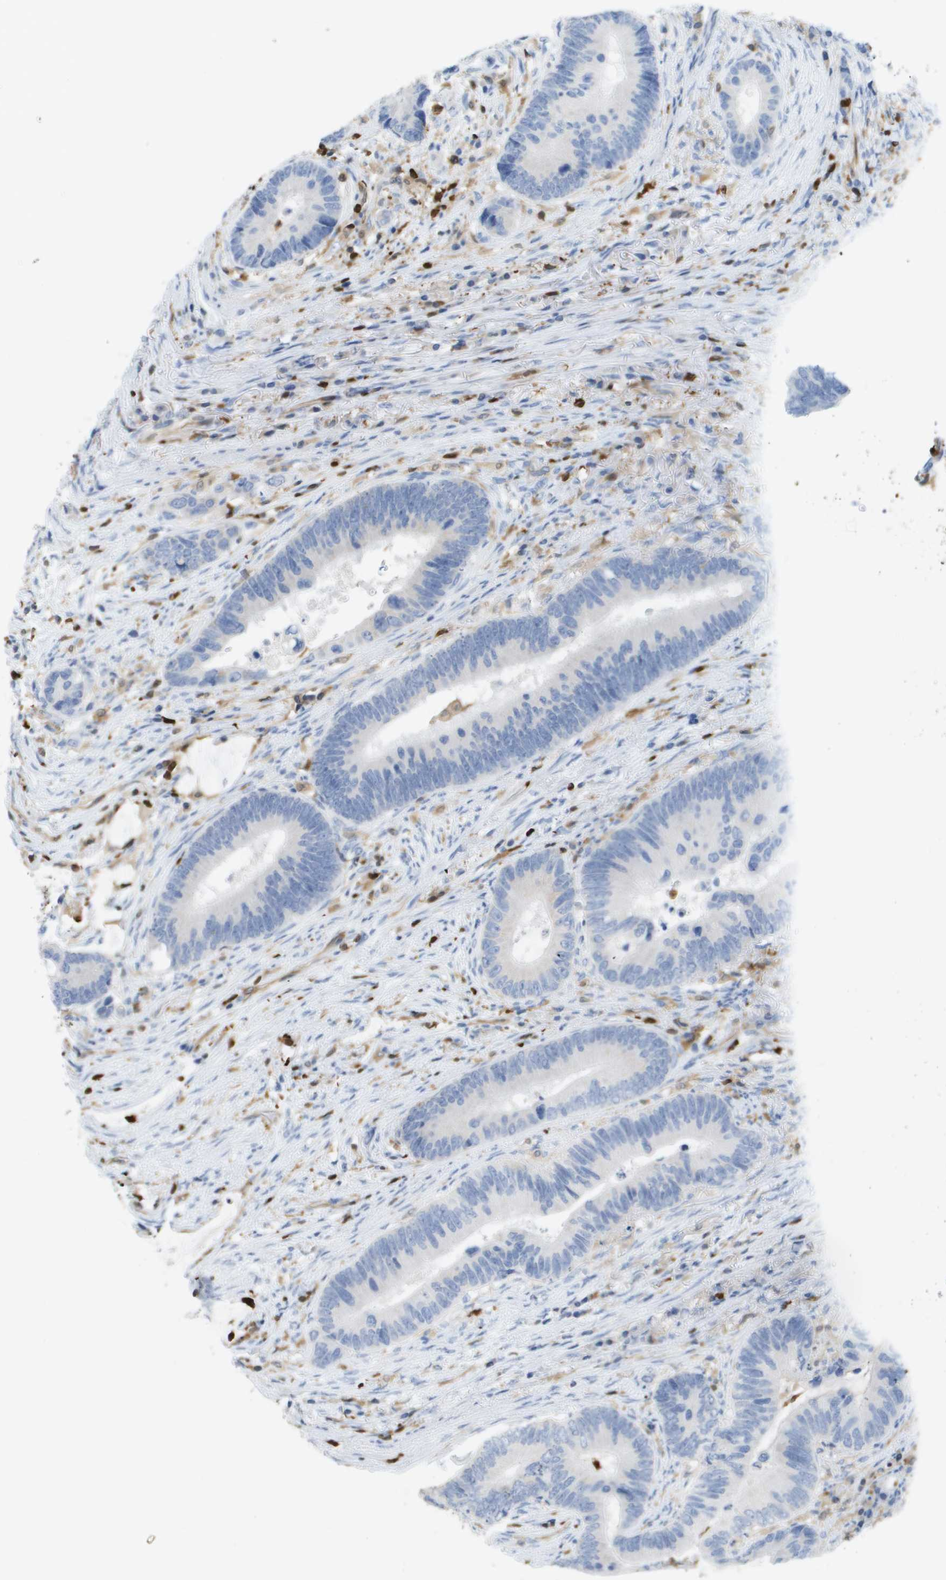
{"staining": {"intensity": "negative", "quantity": "none", "location": "none"}, "tissue": "colorectal cancer", "cell_type": "Tumor cells", "image_type": "cancer", "snomed": [{"axis": "morphology", "description": "Adenocarcinoma, NOS"}, {"axis": "topography", "description": "Rectum"}], "caption": "This is an immunohistochemistry histopathology image of human colorectal cancer. There is no staining in tumor cells.", "gene": "DOCK5", "patient": {"sex": "female", "age": 89}}